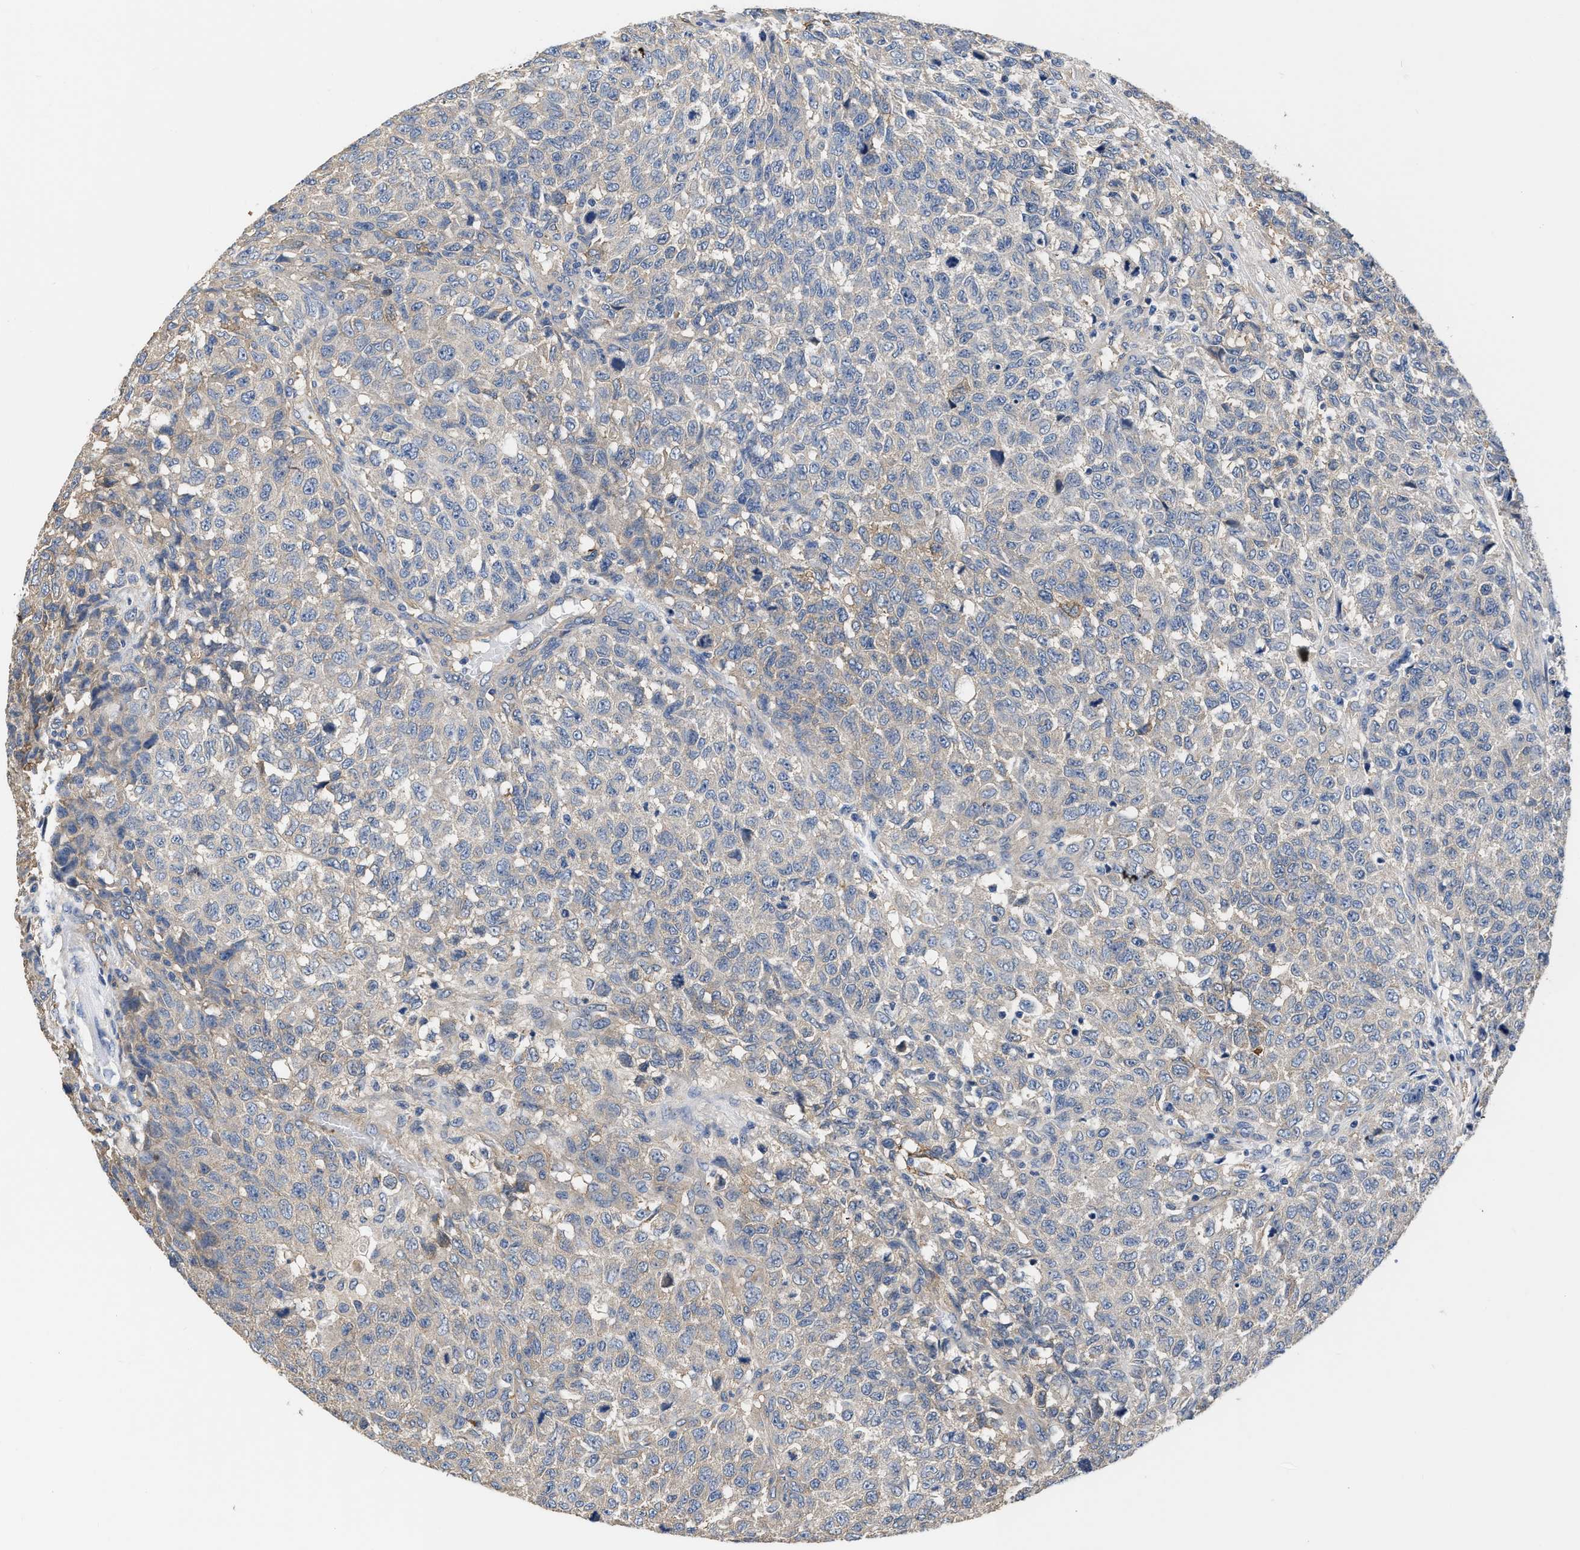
{"staining": {"intensity": "weak", "quantity": "<25%", "location": "cytoplasmic/membranous"}, "tissue": "testis cancer", "cell_type": "Tumor cells", "image_type": "cancer", "snomed": [{"axis": "morphology", "description": "Seminoma, NOS"}, {"axis": "topography", "description": "Testis"}], "caption": "IHC of testis cancer (seminoma) exhibits no expression in tumor cells.", "gene": "C22orf42", "patient": {"sex": "male", "age": 59}}